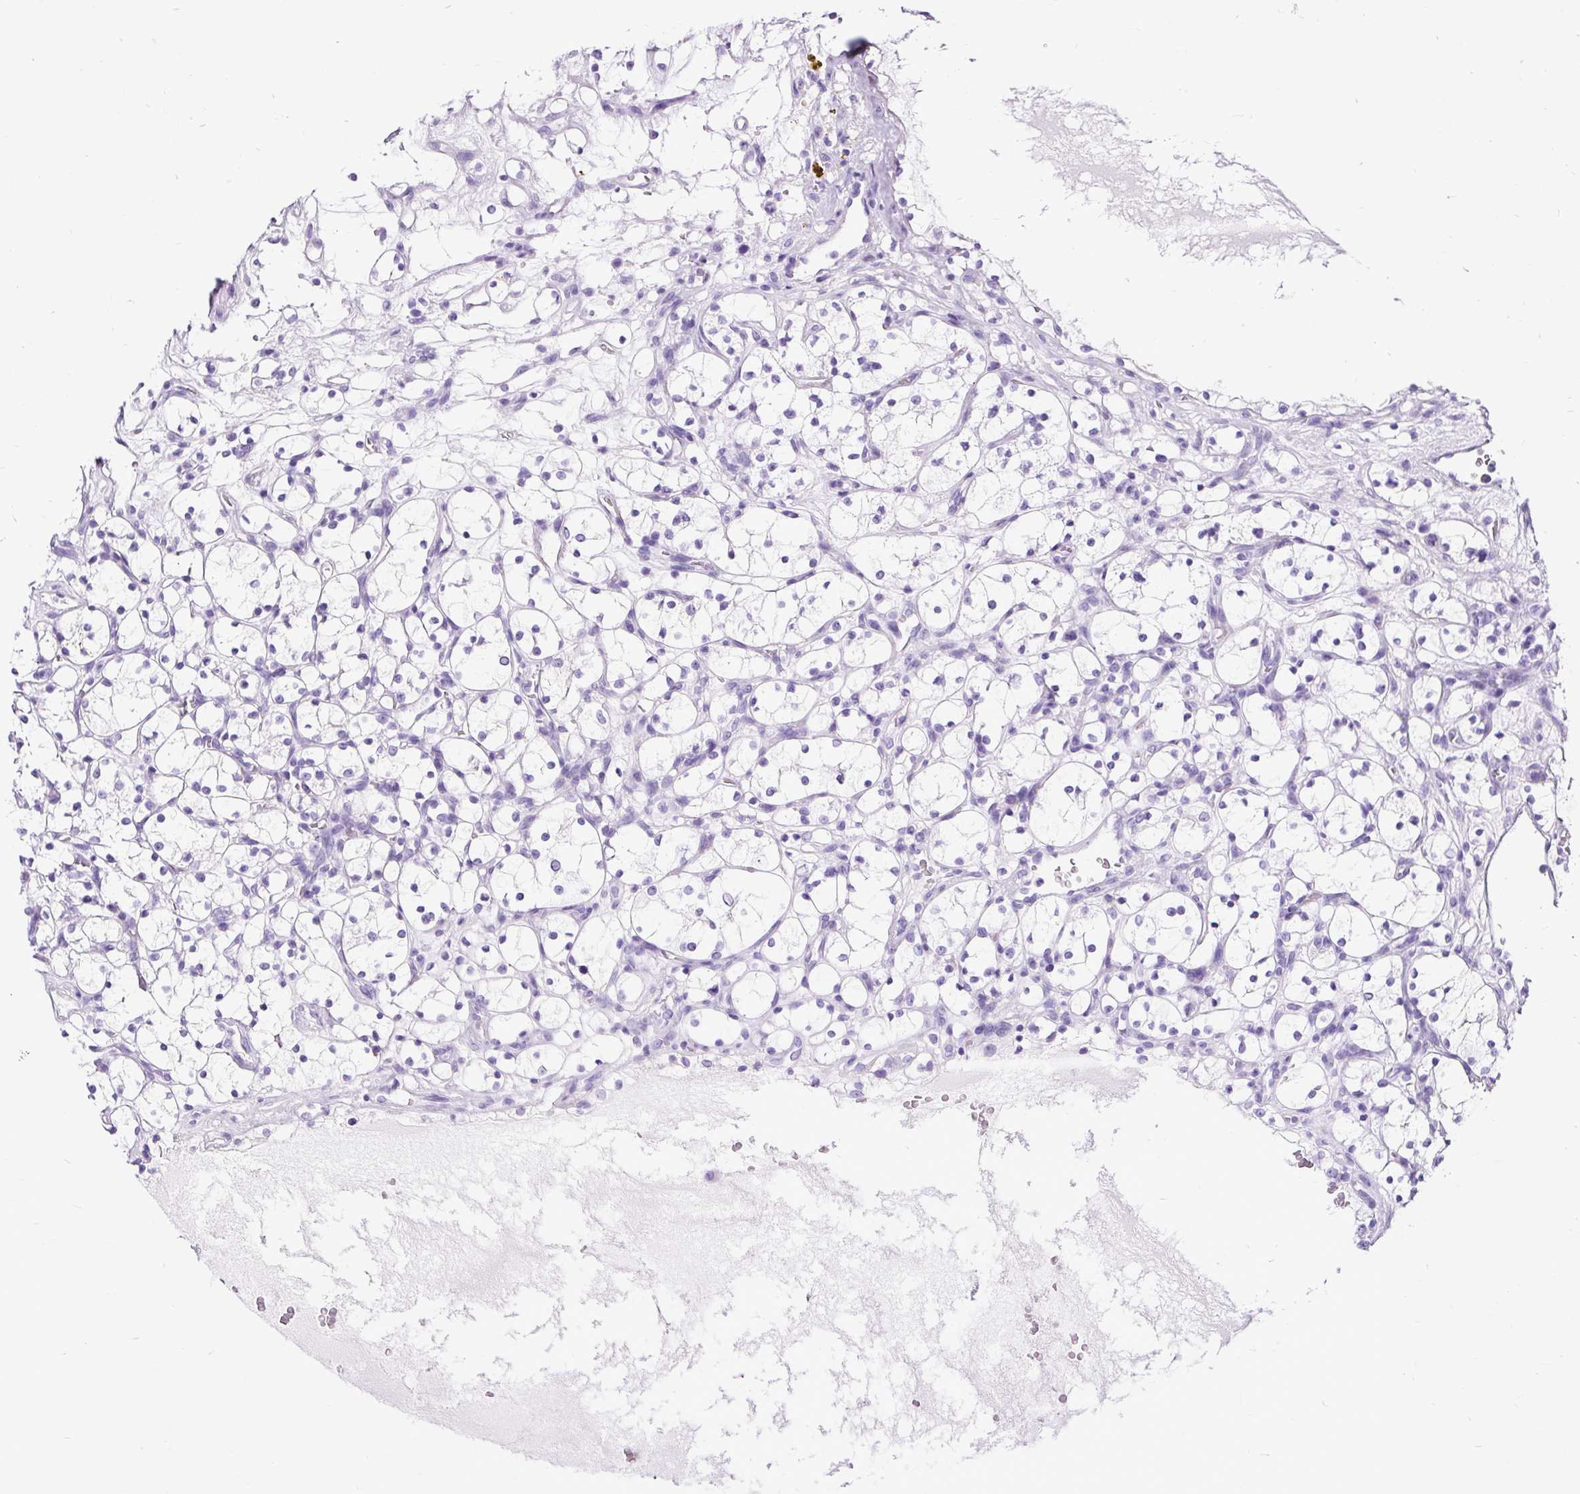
{"staining": {"intensity": "negative", "quantity": "none", "location": "none"}, "tissue": "renal cancer", "cell_type": "Tumor cells", "image_type": "cancer", "snomed": [{"axis": "morphology", "description": "Adenocarcinoma, NOS"}, {"axis": "topography", "description": "Kidney"}], "caption": "Human adenocarcinoma (renal) stained for a protein using immunohistochemistry (IHC) reveals no positivity in tumor cells.", "gene": "PDIA2", "patient": {"sex": "female", "age": 69}}